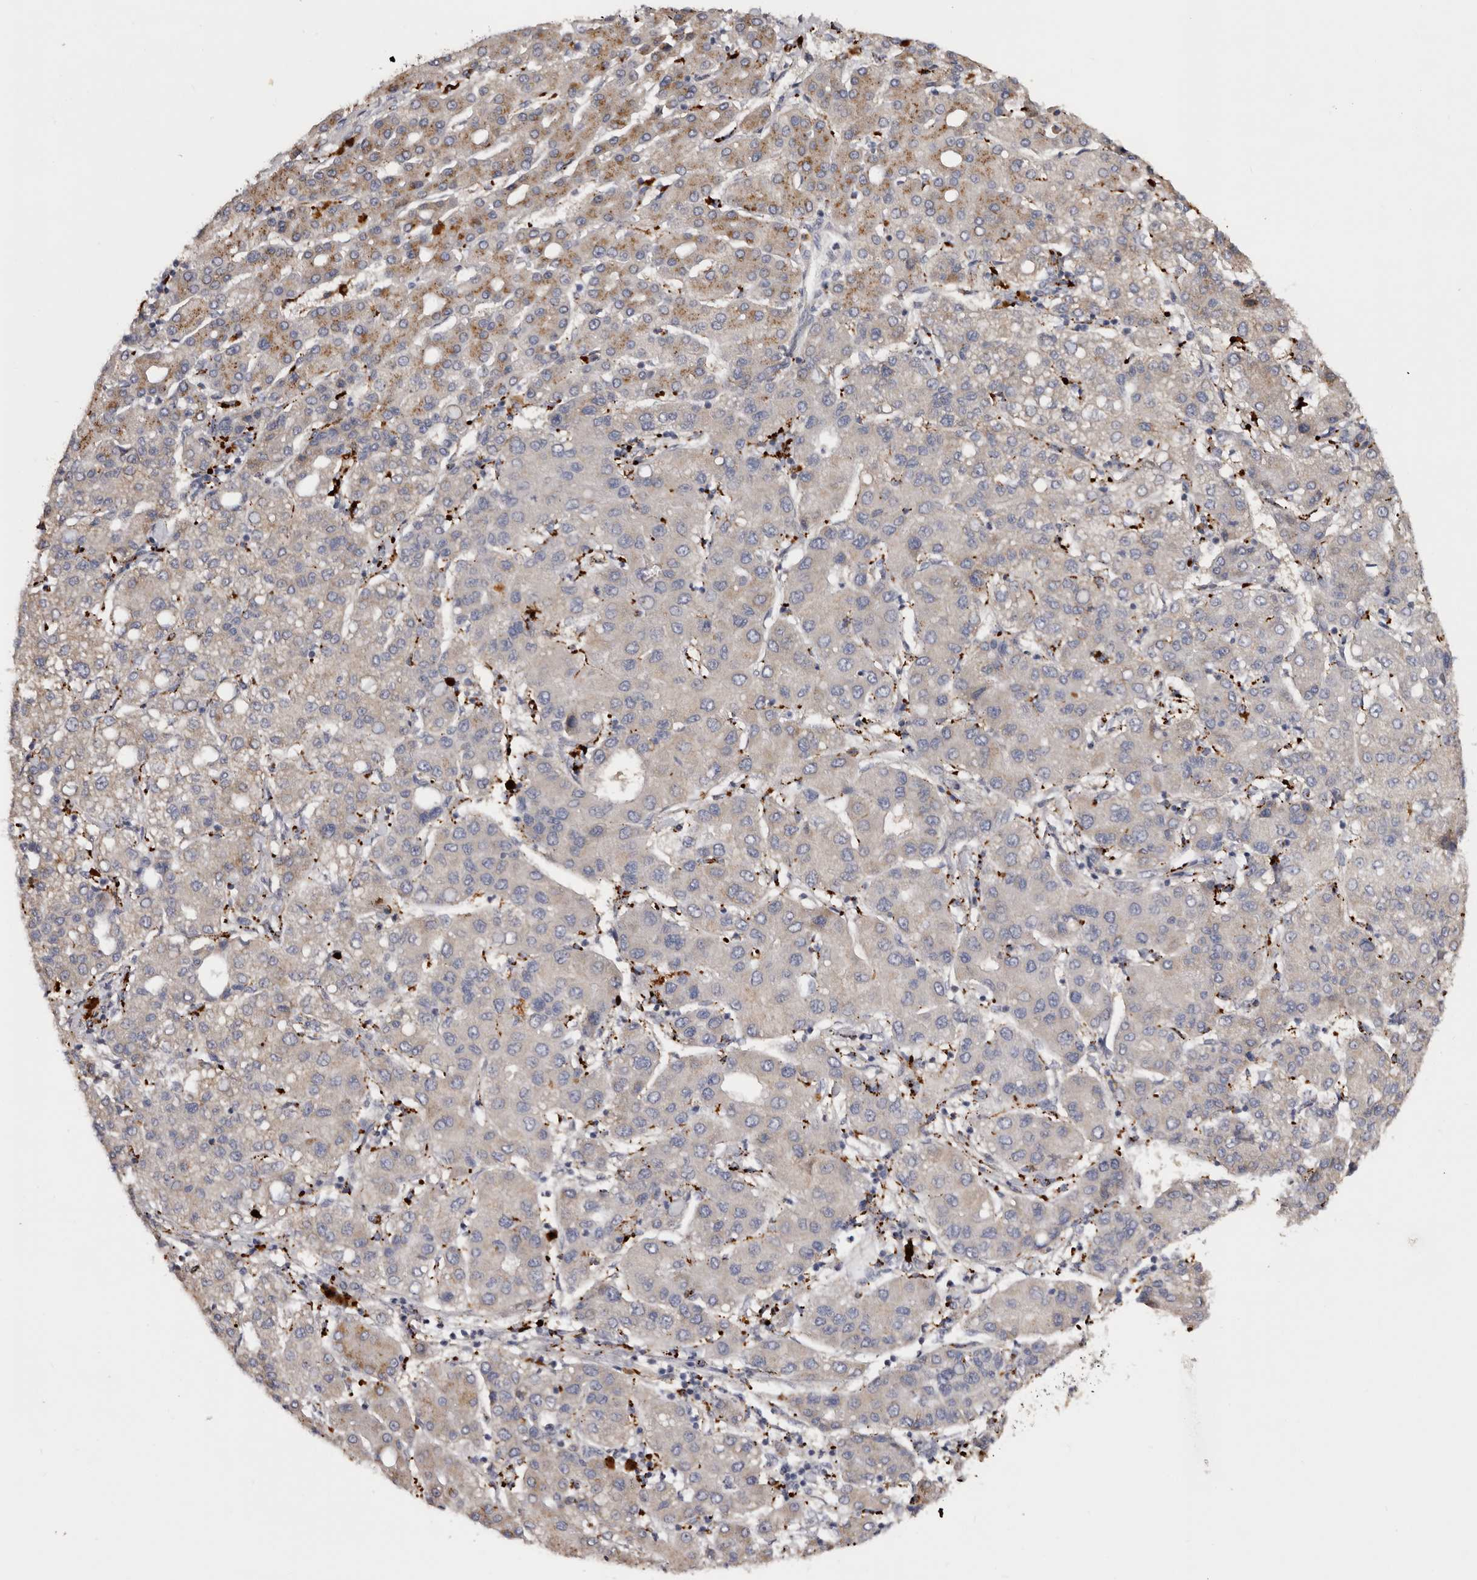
{"staining": {"intensity": "moderate", "quantity": "25%-75%", "location": "cytoplasmic/membranous"}, "tissue": "liver cancer", "cell_type": "Tumor cells", "image_type": "cancer", "snomed": [{"axis": "morphology", "description": "Carcinoma, Hepatocellular, NOS"}, {"axis": "topography", "description": "Liver"}], "caption": "Immunohistochemical staining of human liver cancer exhibits medium levels of moderate cytoplasmic/membranous expression in approximately 25%-75% of tumor cells. (DAB IHC with brightfield microscopy, high magnification).", "gene": "DAP", "patient": {"sex": "male", "age": 65}}